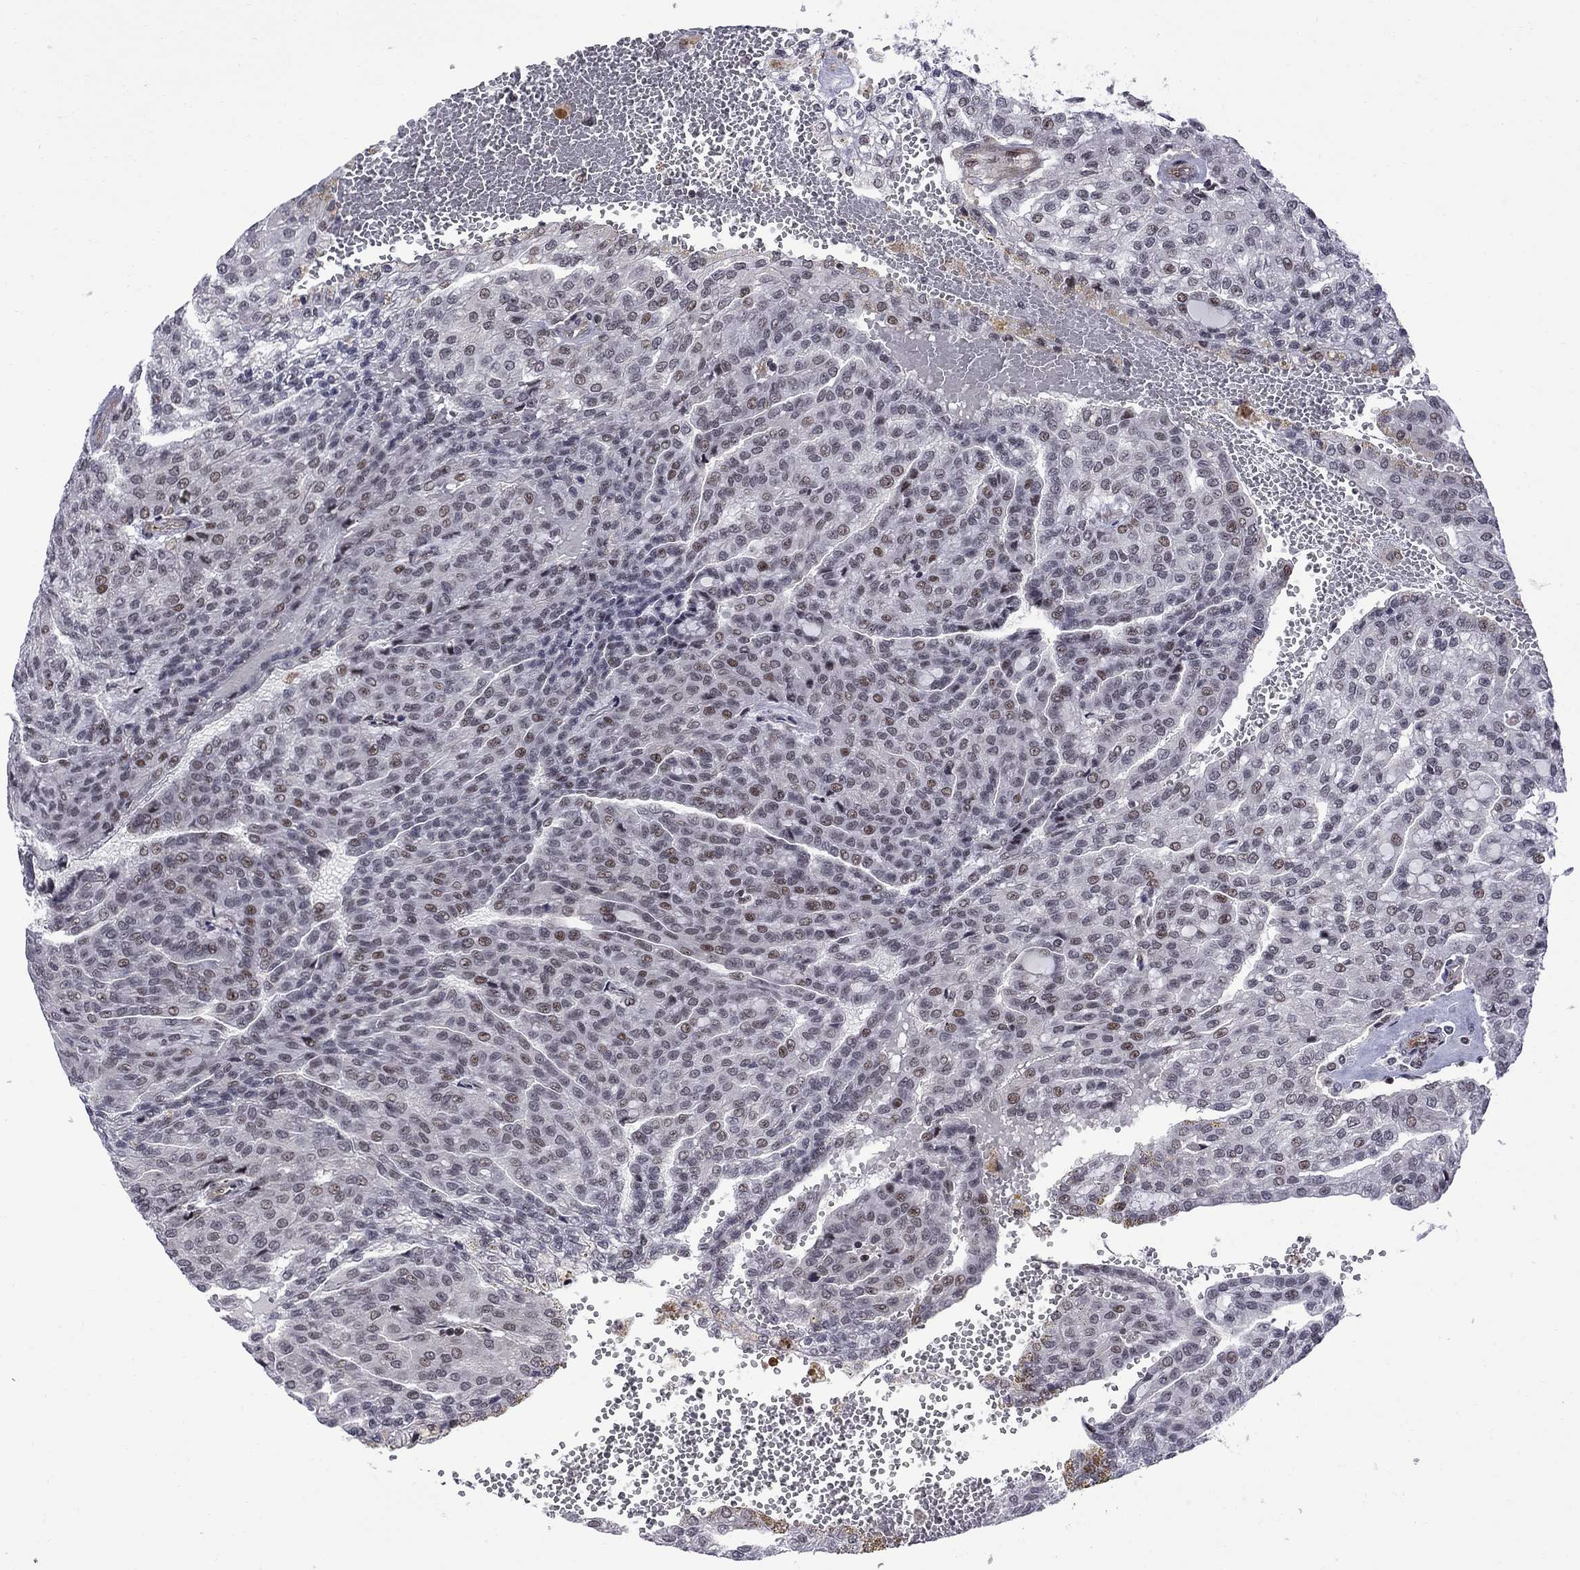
{"staining": {"intensity": "strong", "quantity": "<25%", "location": "nuclear"}, "tissue": "renal cancer", "cell_type": "Tumor cells", "image_type": "cancer", "snomed": [{"axis": "morphology", "description": "Adenocarcinoma, NOS"}, {"axis": "topography", "description": "Kidney"}], "caption": "Adenocarcinoma (renal) stained for a protein displays strong nuclear positivity in tumor cells.", "gene": "BRF1", "patient": {"sex": "male", "age": 63}}